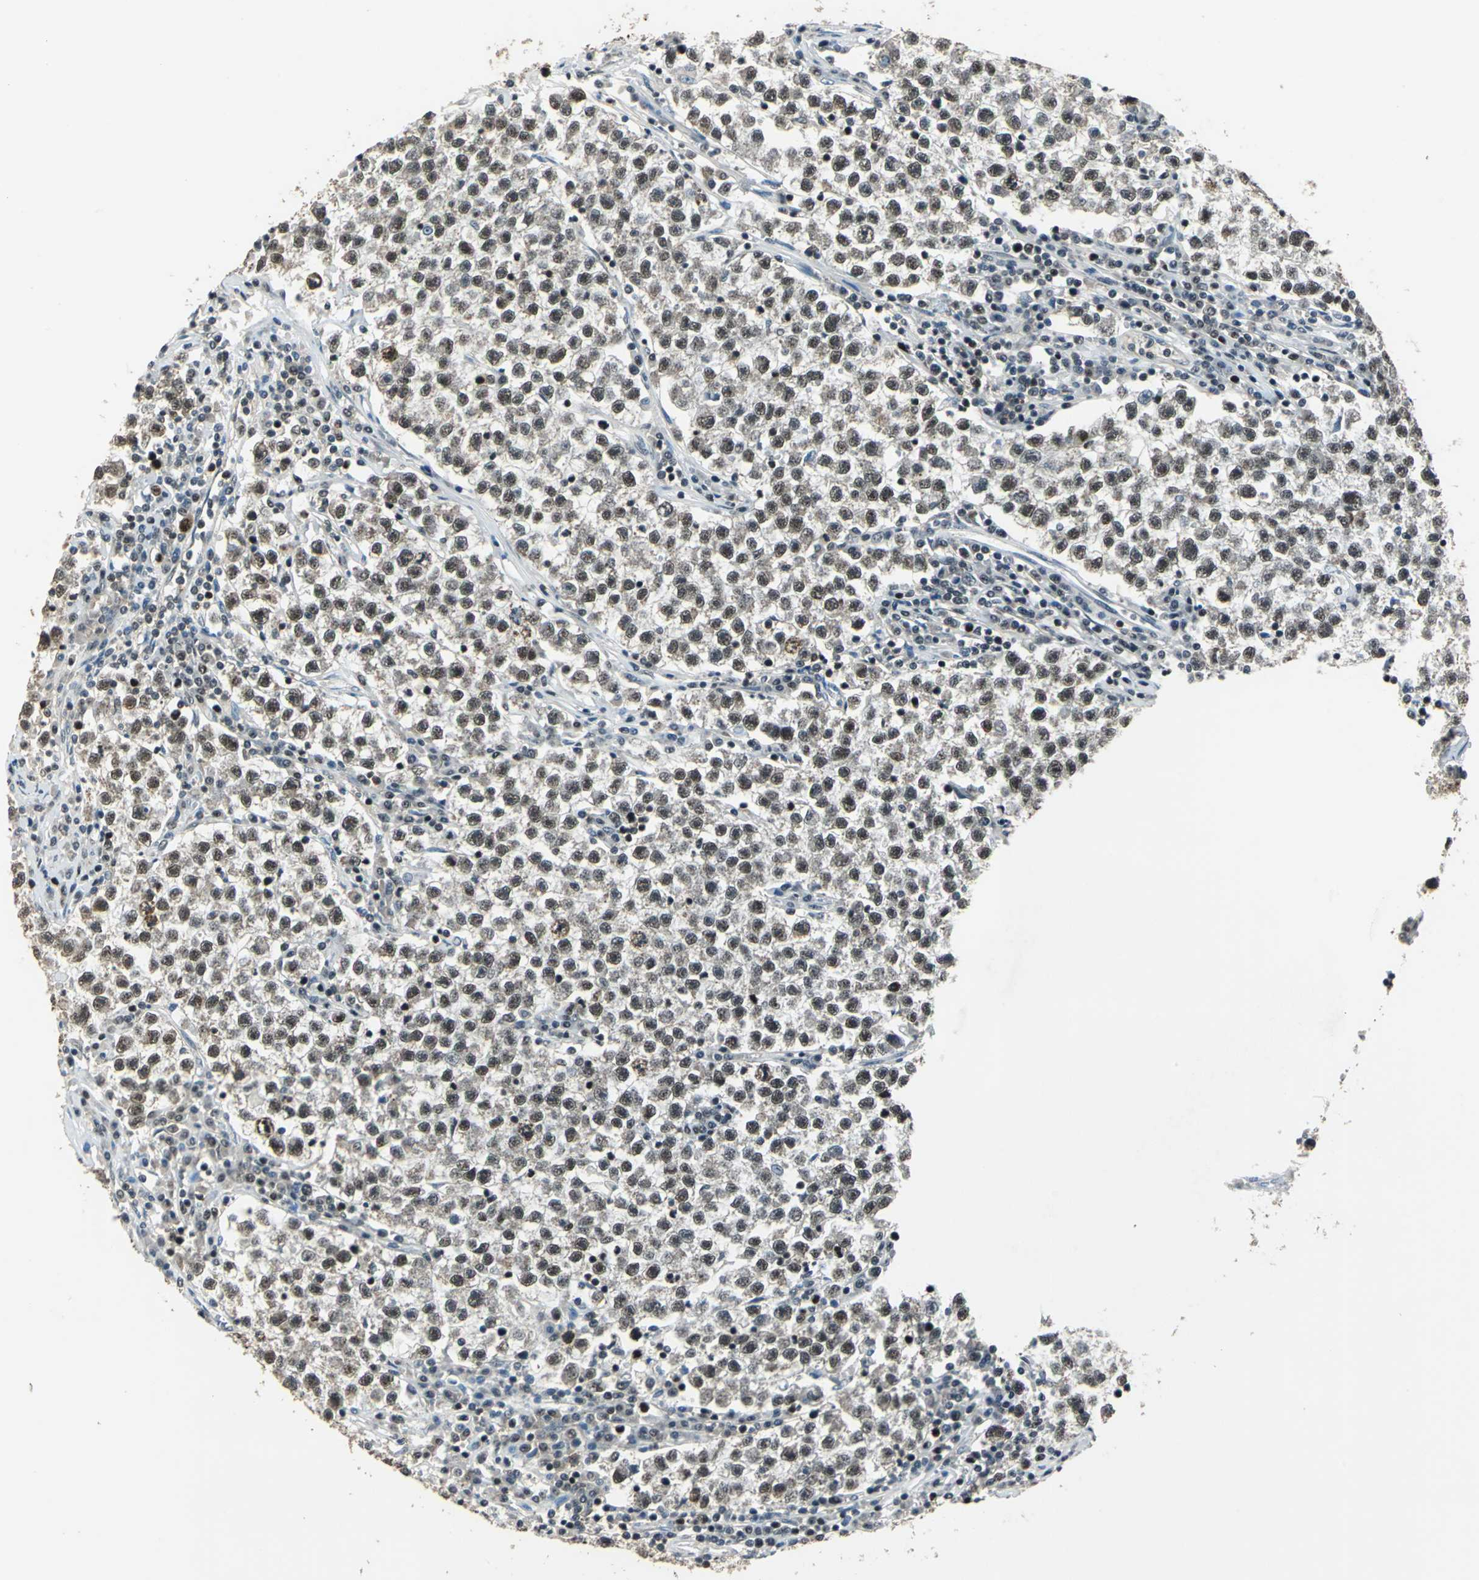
{"staining": {"intensity": "moderate", "quantity": "25%-75%", "location": "nuclear"}, "tissue": "testis cancer", "cell_type": "Tumor cells", "image_type": "cancer", "snomed": [{"axis": "morphology", "description": "Seminoma, NOS"}, {"axis": "topography", "description": "Testis"}], "caption": "Protein expression by IHC reveals moderate nuclear staining in about 25%-75% of tumor cells in testis seminoma. (brown staining indicates protein expression, while blue staining denotes nuclei).", "gene": "BCLAF1", "patient": {"sex": "male", "age": 22}}